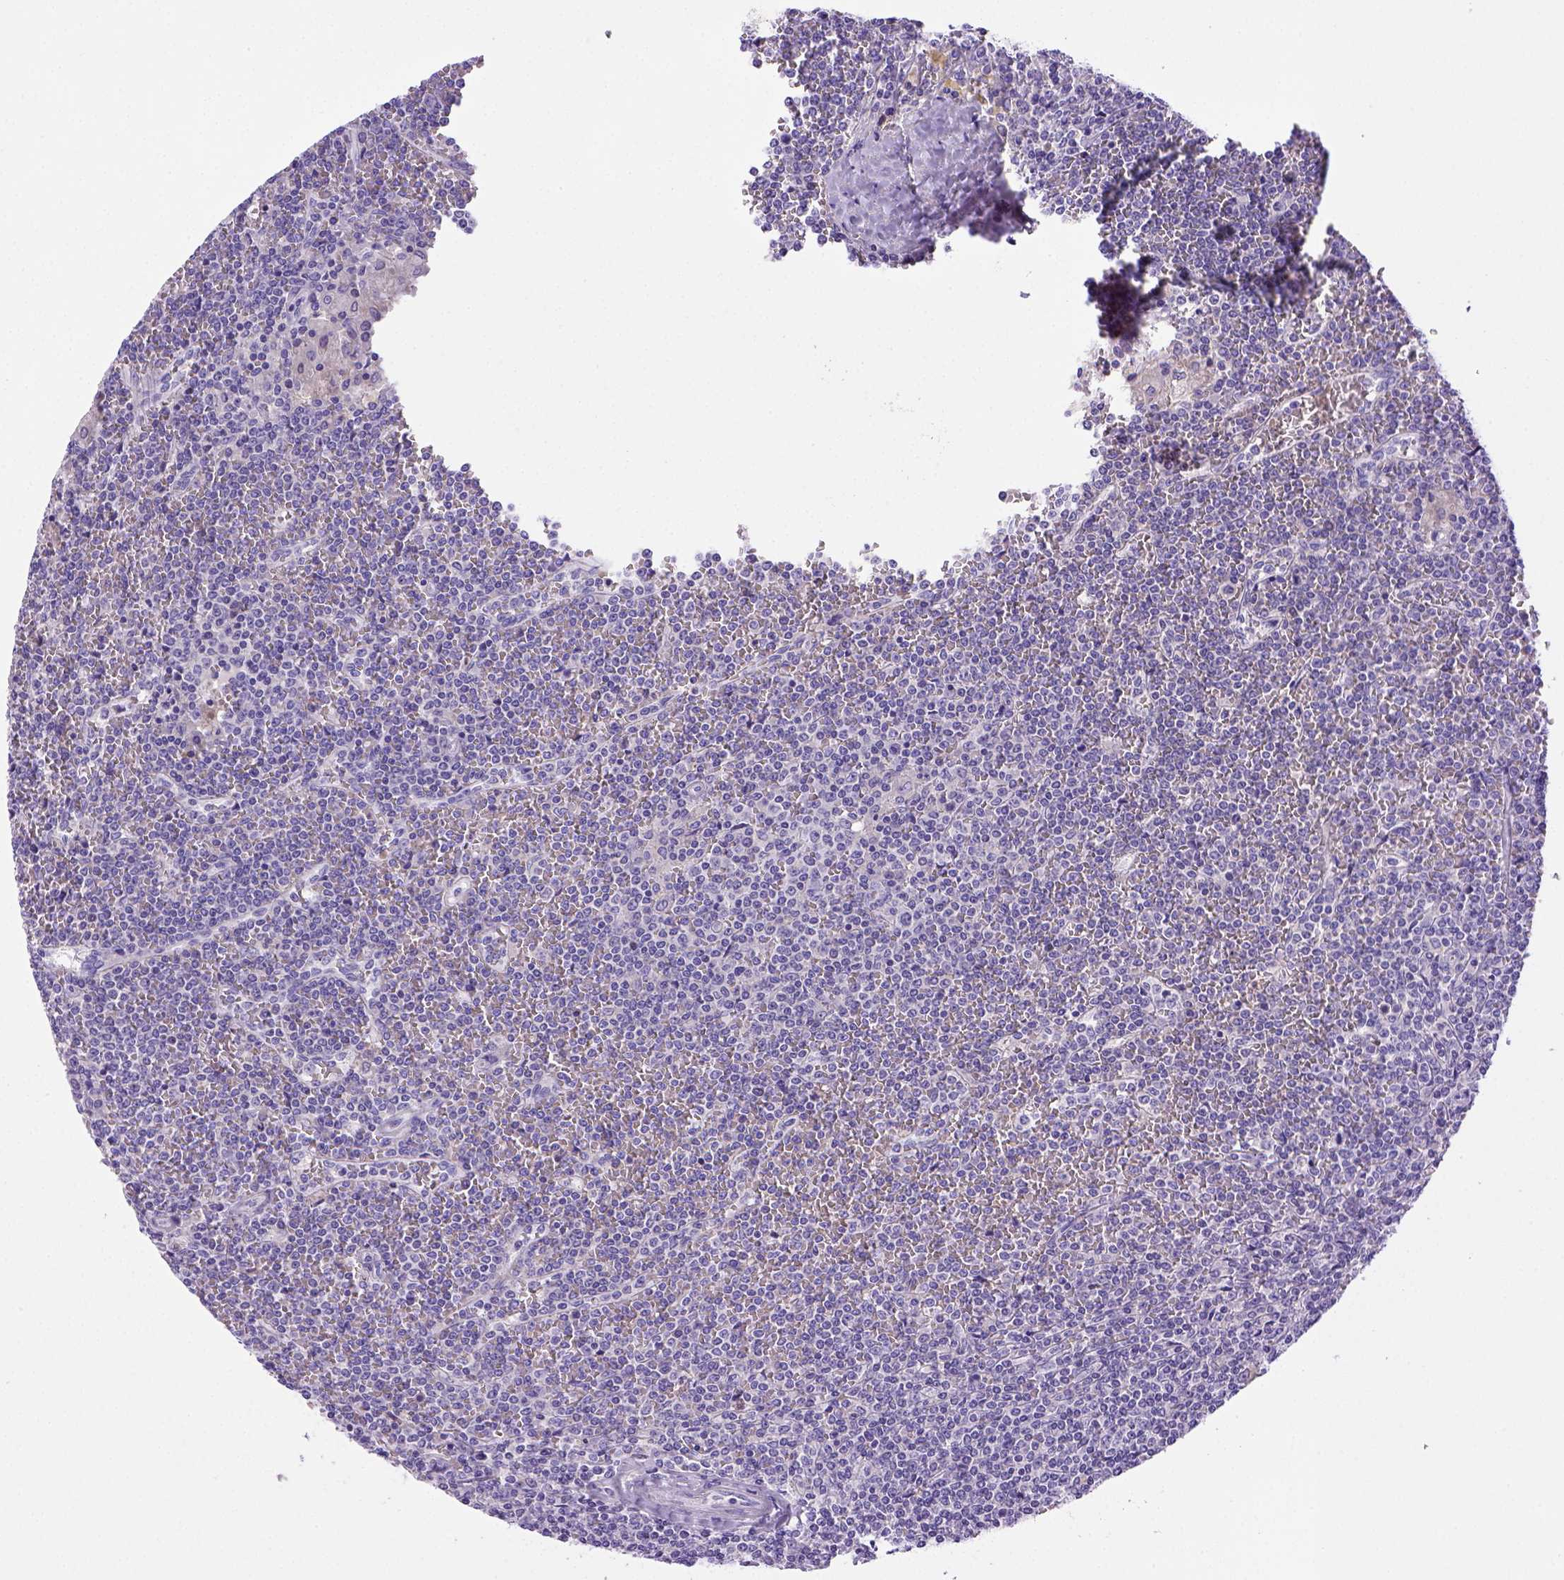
{"staining": {"intensity": "negative", "quantity": "none", "location": "none"}, "tissue": "lymphoma", "cell_type": "Tumor cells", "image_type": "cancer", "snomed": [{"axis": "morphology", "description": "Malignant lymphoma, non-Hodgkin's type, Low grade"}, {"axis": "topography", "description": "Spleen"}], "caption": "Histopathology image shows no protein positivity in tumor cells of lymphoma tissue.", "gene": "BAAT", "patient": {"sex": "female", "age": 19}}